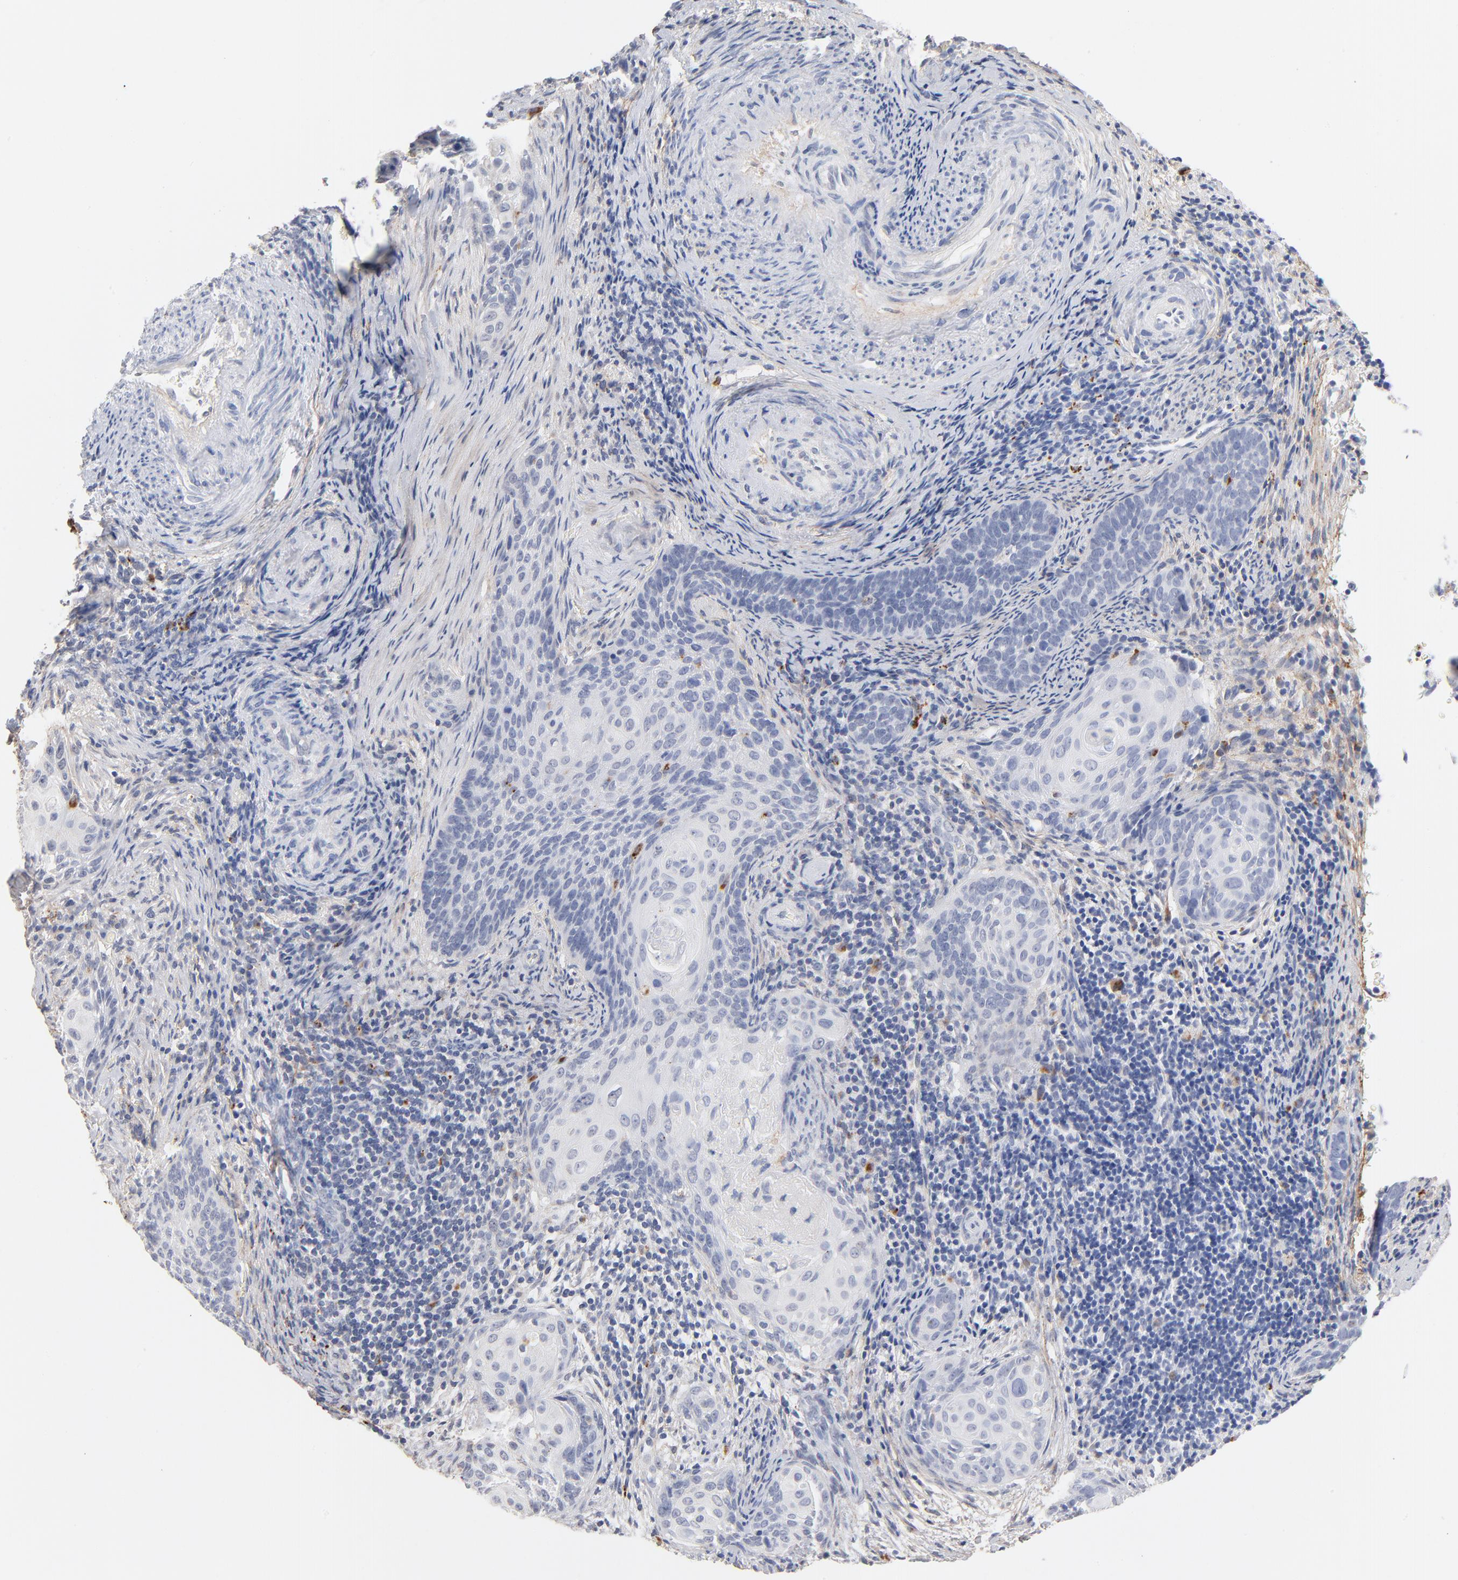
{"staining": {"intensity": "negative", "quantity": "none", "location": "none"}, "tissue": "cervical cancer", "cell_type": "Tumor cells", "image_type": "cancer", "snomed": [{"axis": "morphology", "description": "Squamous cell carcinoma, NOS"}, {"axis": "topography", "description": "Cervix"}], "caption": "High power microscopy micrograph of an immunohistochemistry photomicrograph of cervical squamous cell carcinoma, revealing no significant staining in tumor cells.", "gene": "LTBP2", "patient": {"sex": "female", "age": 33}}